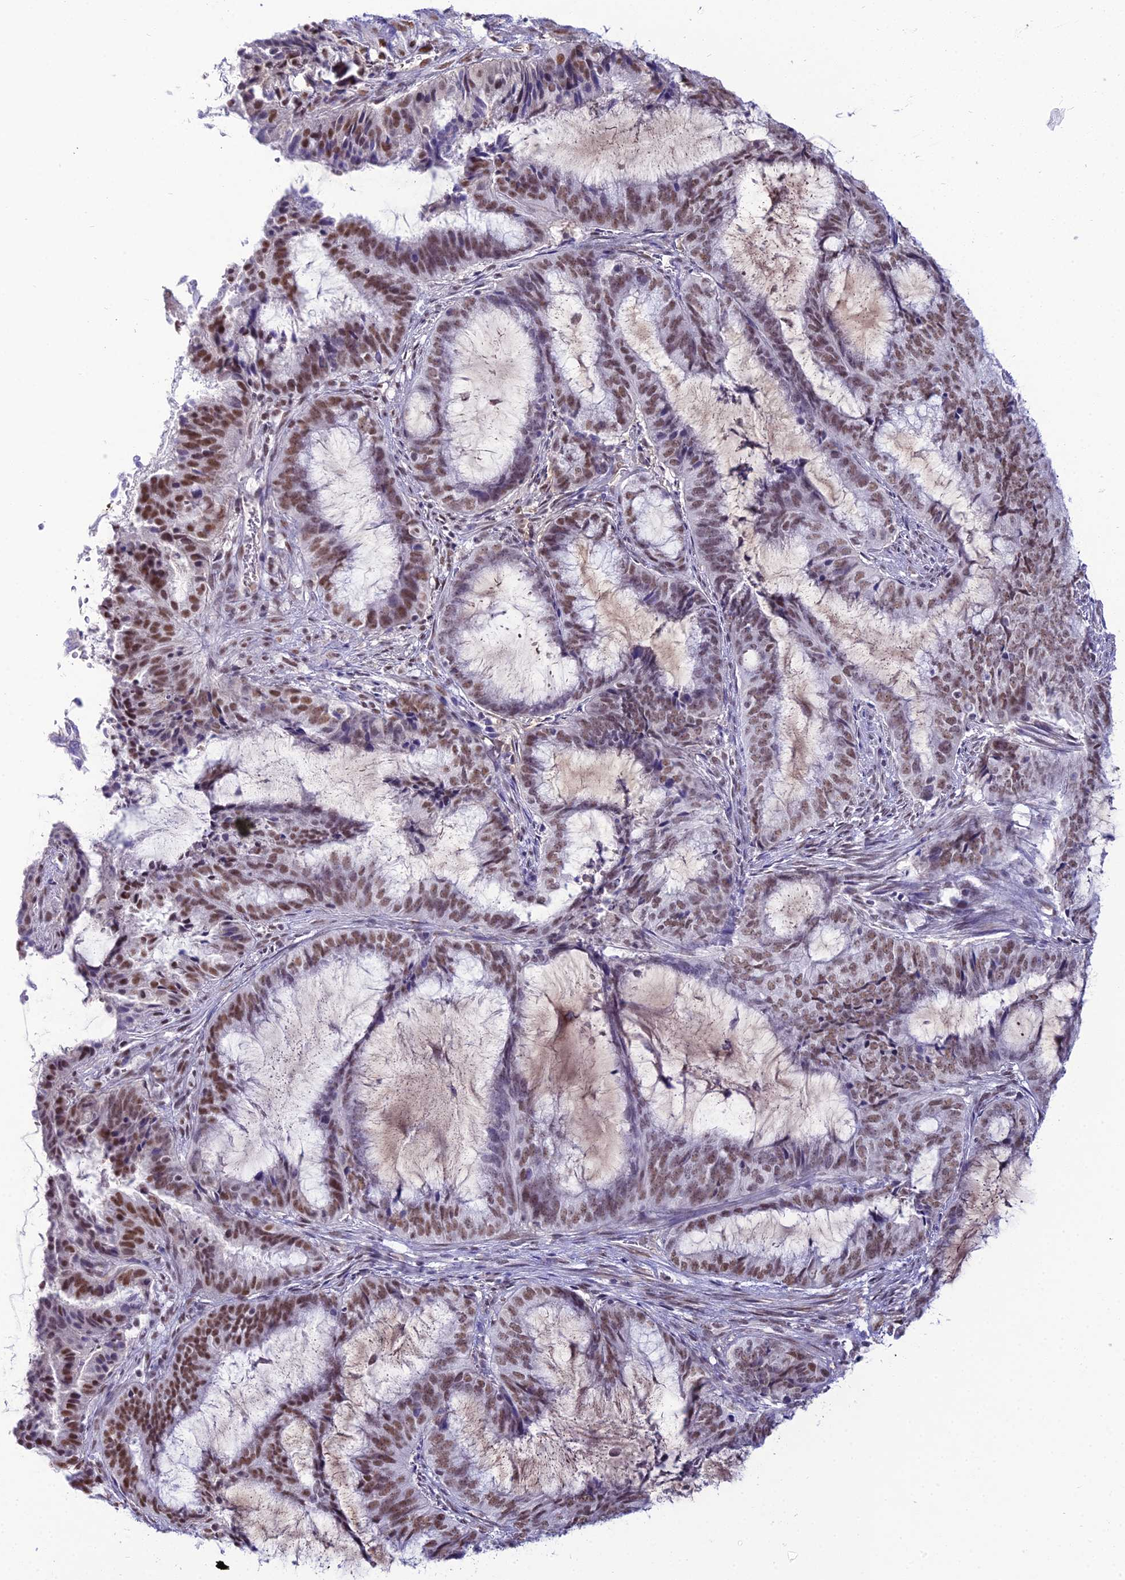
{"staining": {"intensity": "moderate", "quantity": ">75%", "location": "nuclear"}, "tissue": "endometrial cancer", "cell_type": "Tumor cells", "image_type": "cancer", "snomed": [{"axis": "morphology", "description": "Adenocarcinoma, NOS"}, {"axis": "topography", "description": "Endometrium"}], "caption": "A medium amount of moderate nuclear staining is present in approximately >75% of tumor cells in endometrial cancer (adenocarcinoma) tissue. The protein is stained brown, and the nuclei are stained in blue (DAB (3,3'-diaminobenzidine) IHC with brightfield microscopy, high magnification).", "gene": "RBM12", "patient": {"sex": "female", "age": 51}}